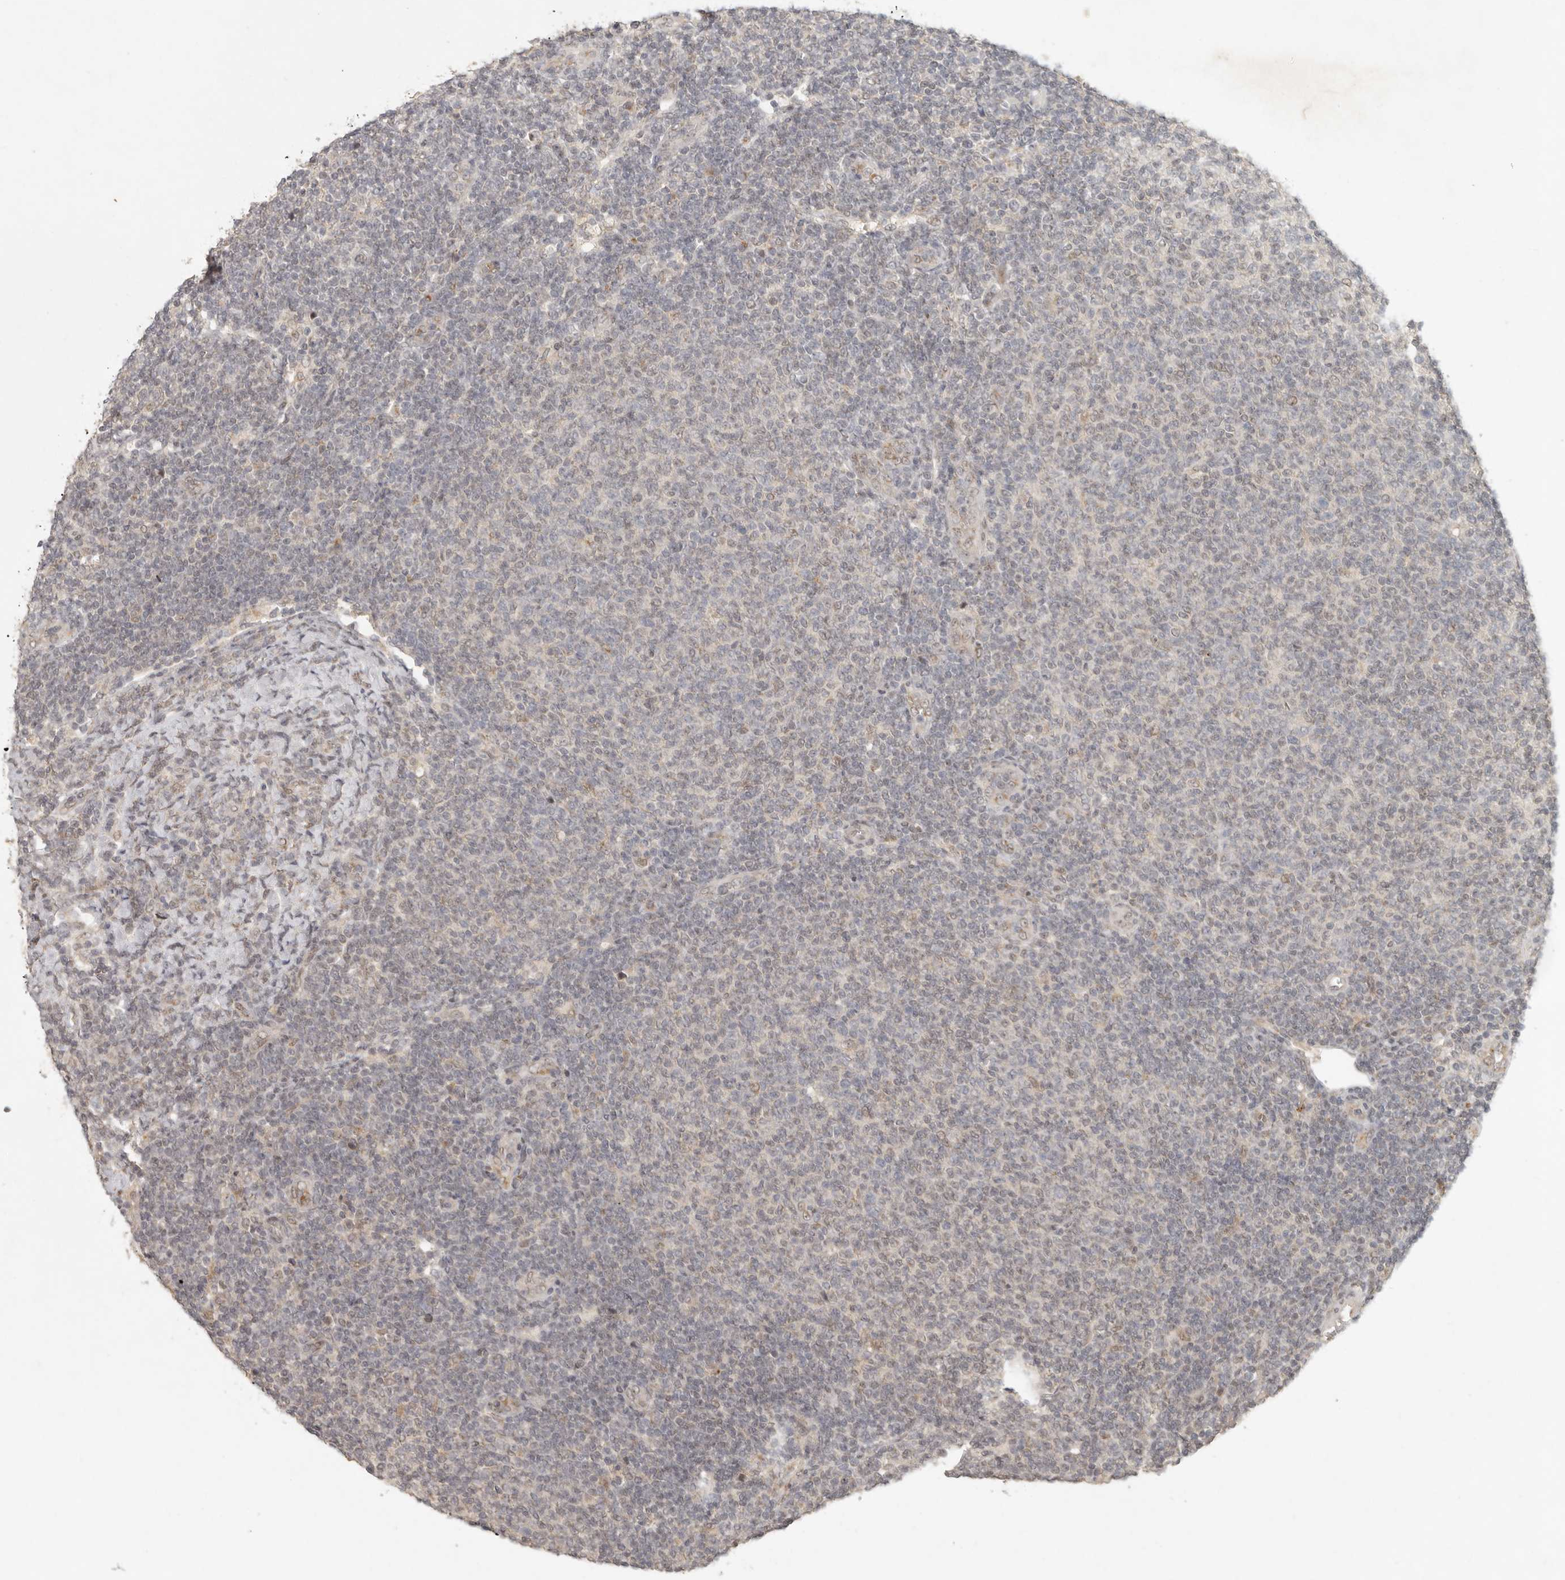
{"staining": {"intensity": "negative", "quantity": "none", "location": "none"}, "tissue": "lymphoma", "cell_type": "Tumor cells", "image_type": "cancer", "snomed": [{"axis": "morphology", "description": "Malignant lymphoma, non-Hodgkin's type, Low grade"}, {"axis": "topography", "description": "Lymph node"}], "caption": "Immunohistochemical staining of lymphoma shows no significant staining in tumor cells. (Brightfield microscopy of DAB immunohistochemistry (IHC) at high magnification).", "gene": "LRRC75A", "patient": {"sex": "male", "age": 66}}